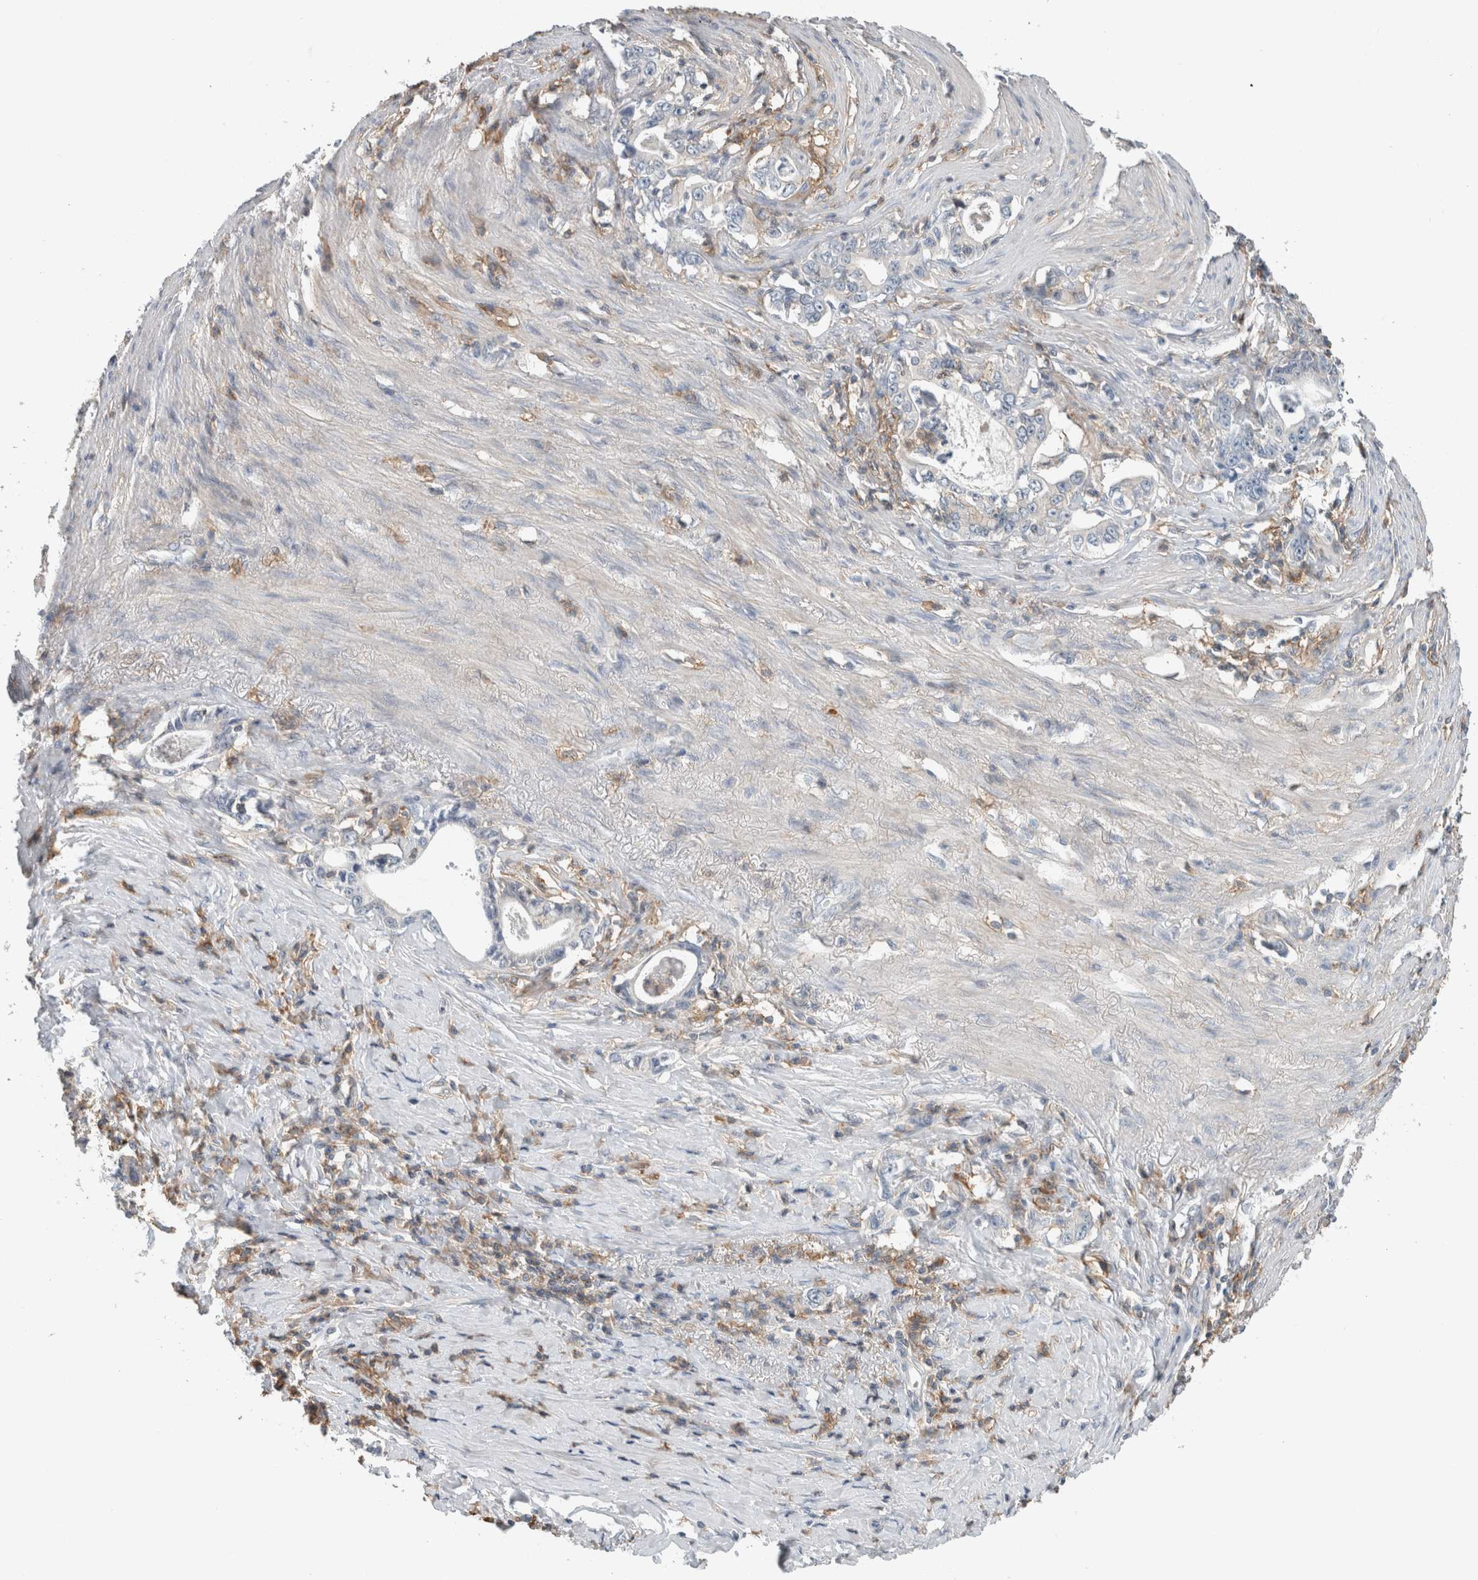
{"staining": {"intensity": "negative", "quantity": "none", "location": "none"}, "tissue": "stomach cancer", "cell_type": "Tumor cells", "image_type": "cancer", "snomed": [{"axis": "morphology", "description": "Adenocarcinoma, NOS"}, {"axis": "topography", "description": "Stomach, lower"}], "caption": "There is no significant expression in tumor cells of adenocarcinoma (stomach).", "gene": "ERCC6L2", "patient": {"sex": "female", "age": 72}}